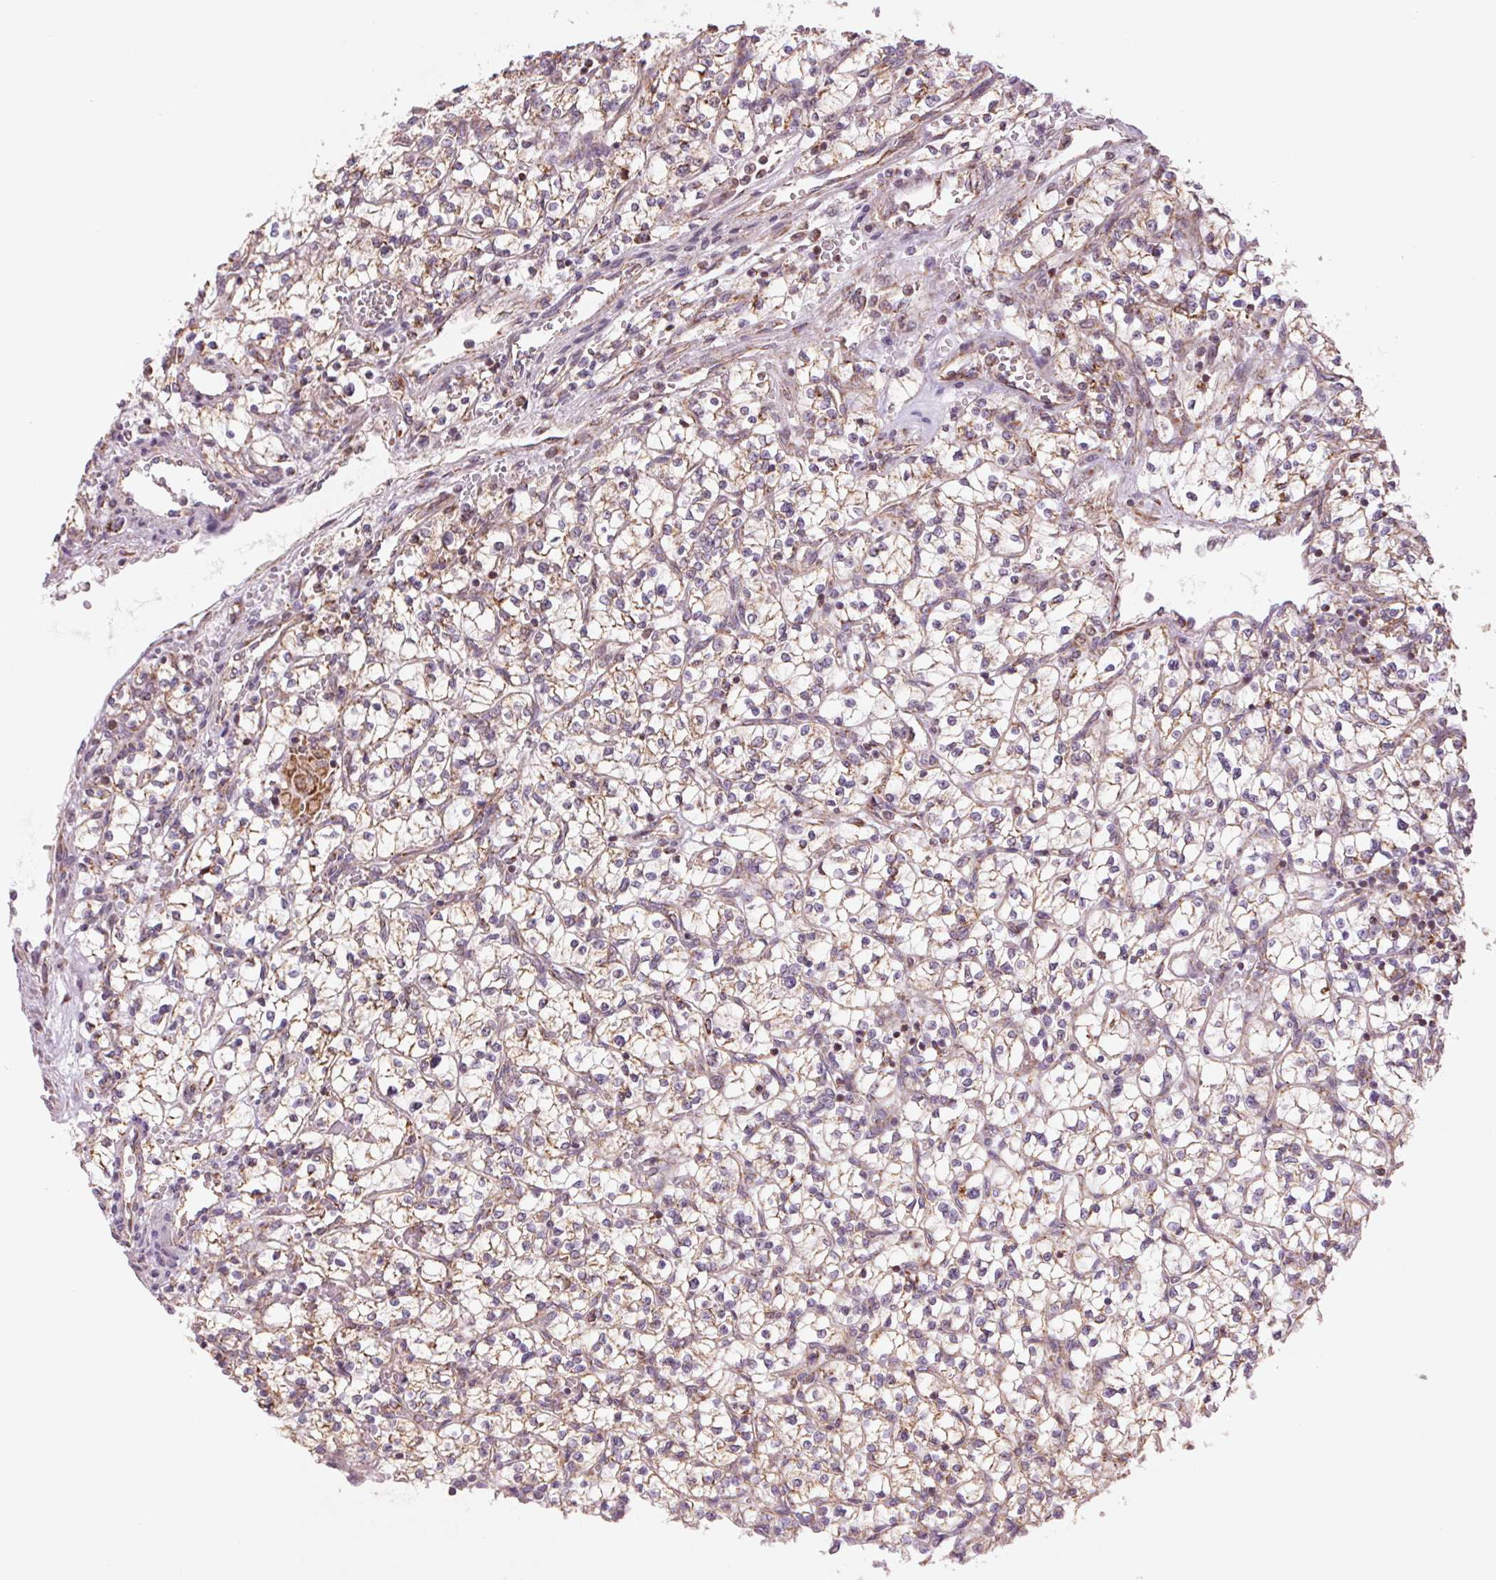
{"staining": {"intensity": "weak", "quantity": ">75%", "location": "cytoplasmic/membranous"}, "tissue": "renal cancer", "cell_type": "Tumor cells", "image_type": "cancer", "snomed": [{"axis": "morphology", "description": "Adenocarcinoma, NOS"}, {"axis": "topography", "description": "Kidney"}], "caption": "Protein expression analysis of adenocarcinoma (renal) reveals weak cytoplasmic/membranous staining in about >75% of tumor cells.", "gene": "MATCAP1", "patient": {"sex": "female", "age": 64}}